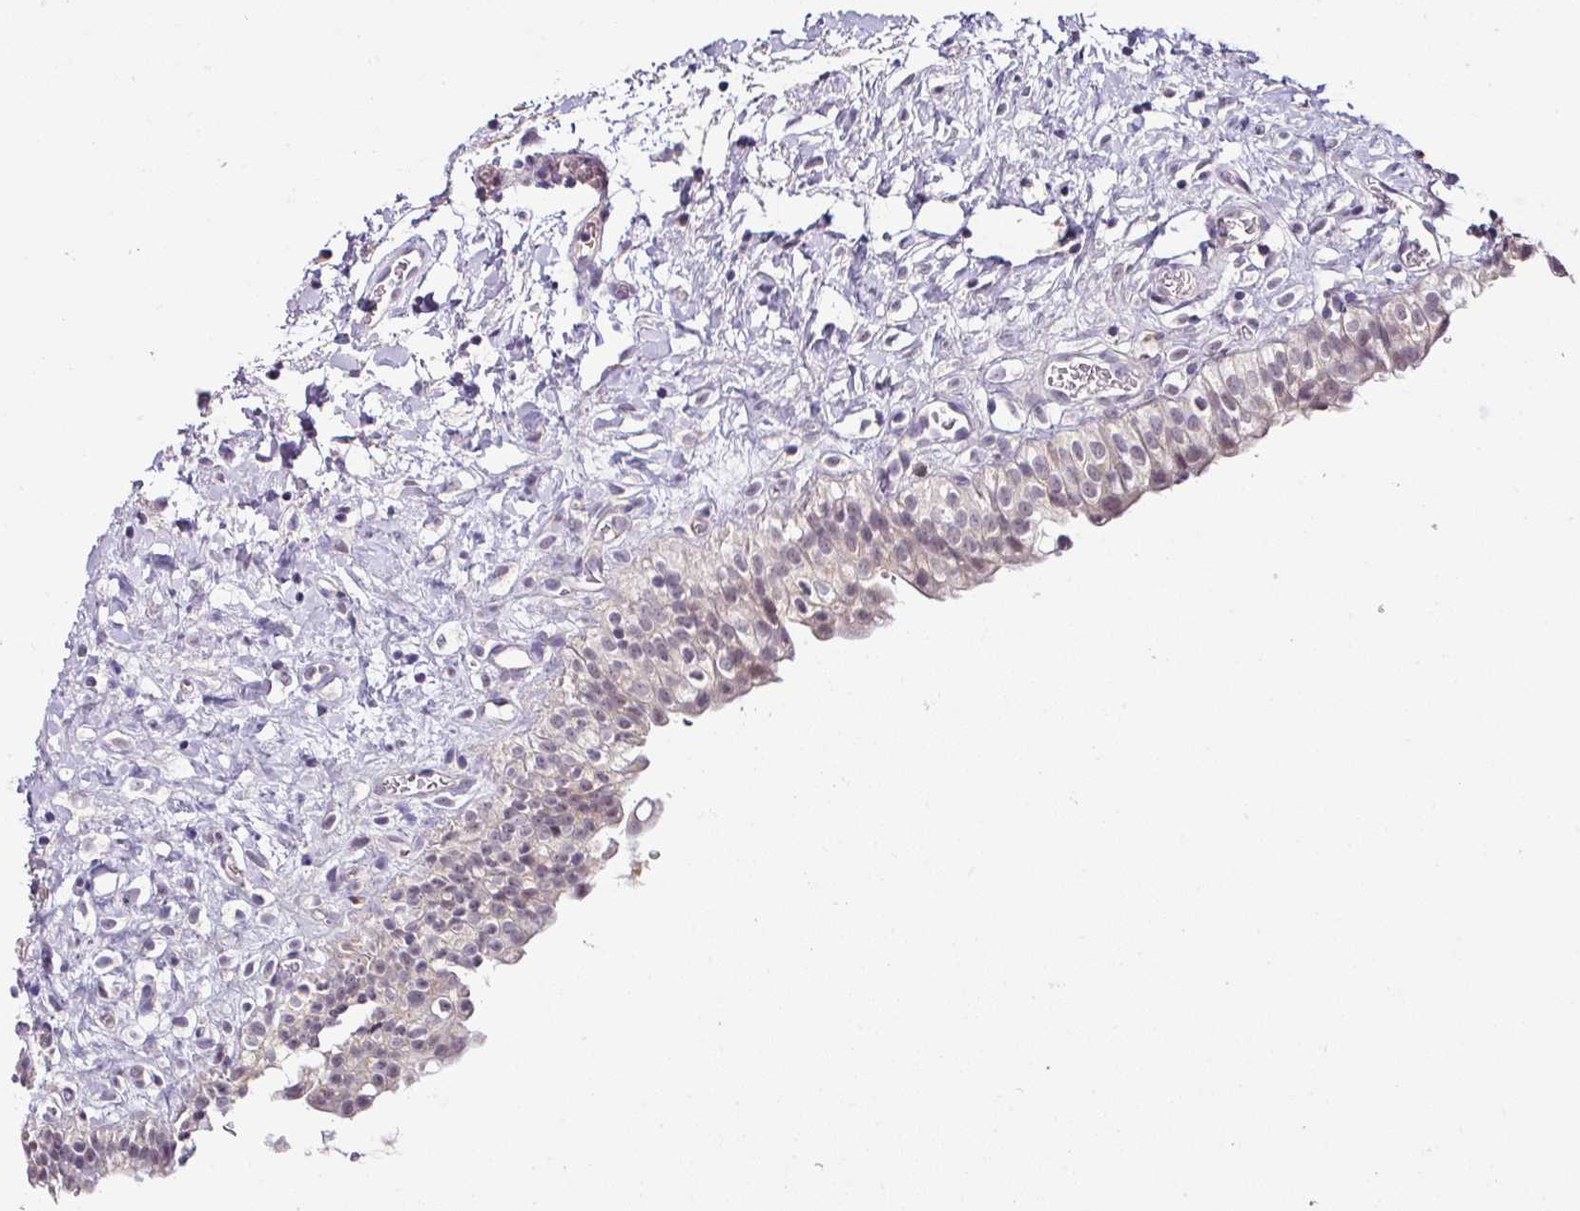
{"staining": {"intensity": "negative", "quantity": "none", "location": "none"}, "tissue": "urinary bladder", "cell_type": "Urothelial cells", "image_type": "normal", "snomed": [{"axis": "morphology", "description": "Normal tissue, NOS"}, {"axis": "topography", "description": "Urinary bladder"}], "caption": "Urothelial cells are negative for protein expression in benign human urinary bladder. (DAB (3,3'-diaminobenzidine) immunohistochemistry (IHC) visualized using brightfield microscopy, high magnification).", "gene": "NAPSA", "patient": {"sex": "male", "age": 51}}